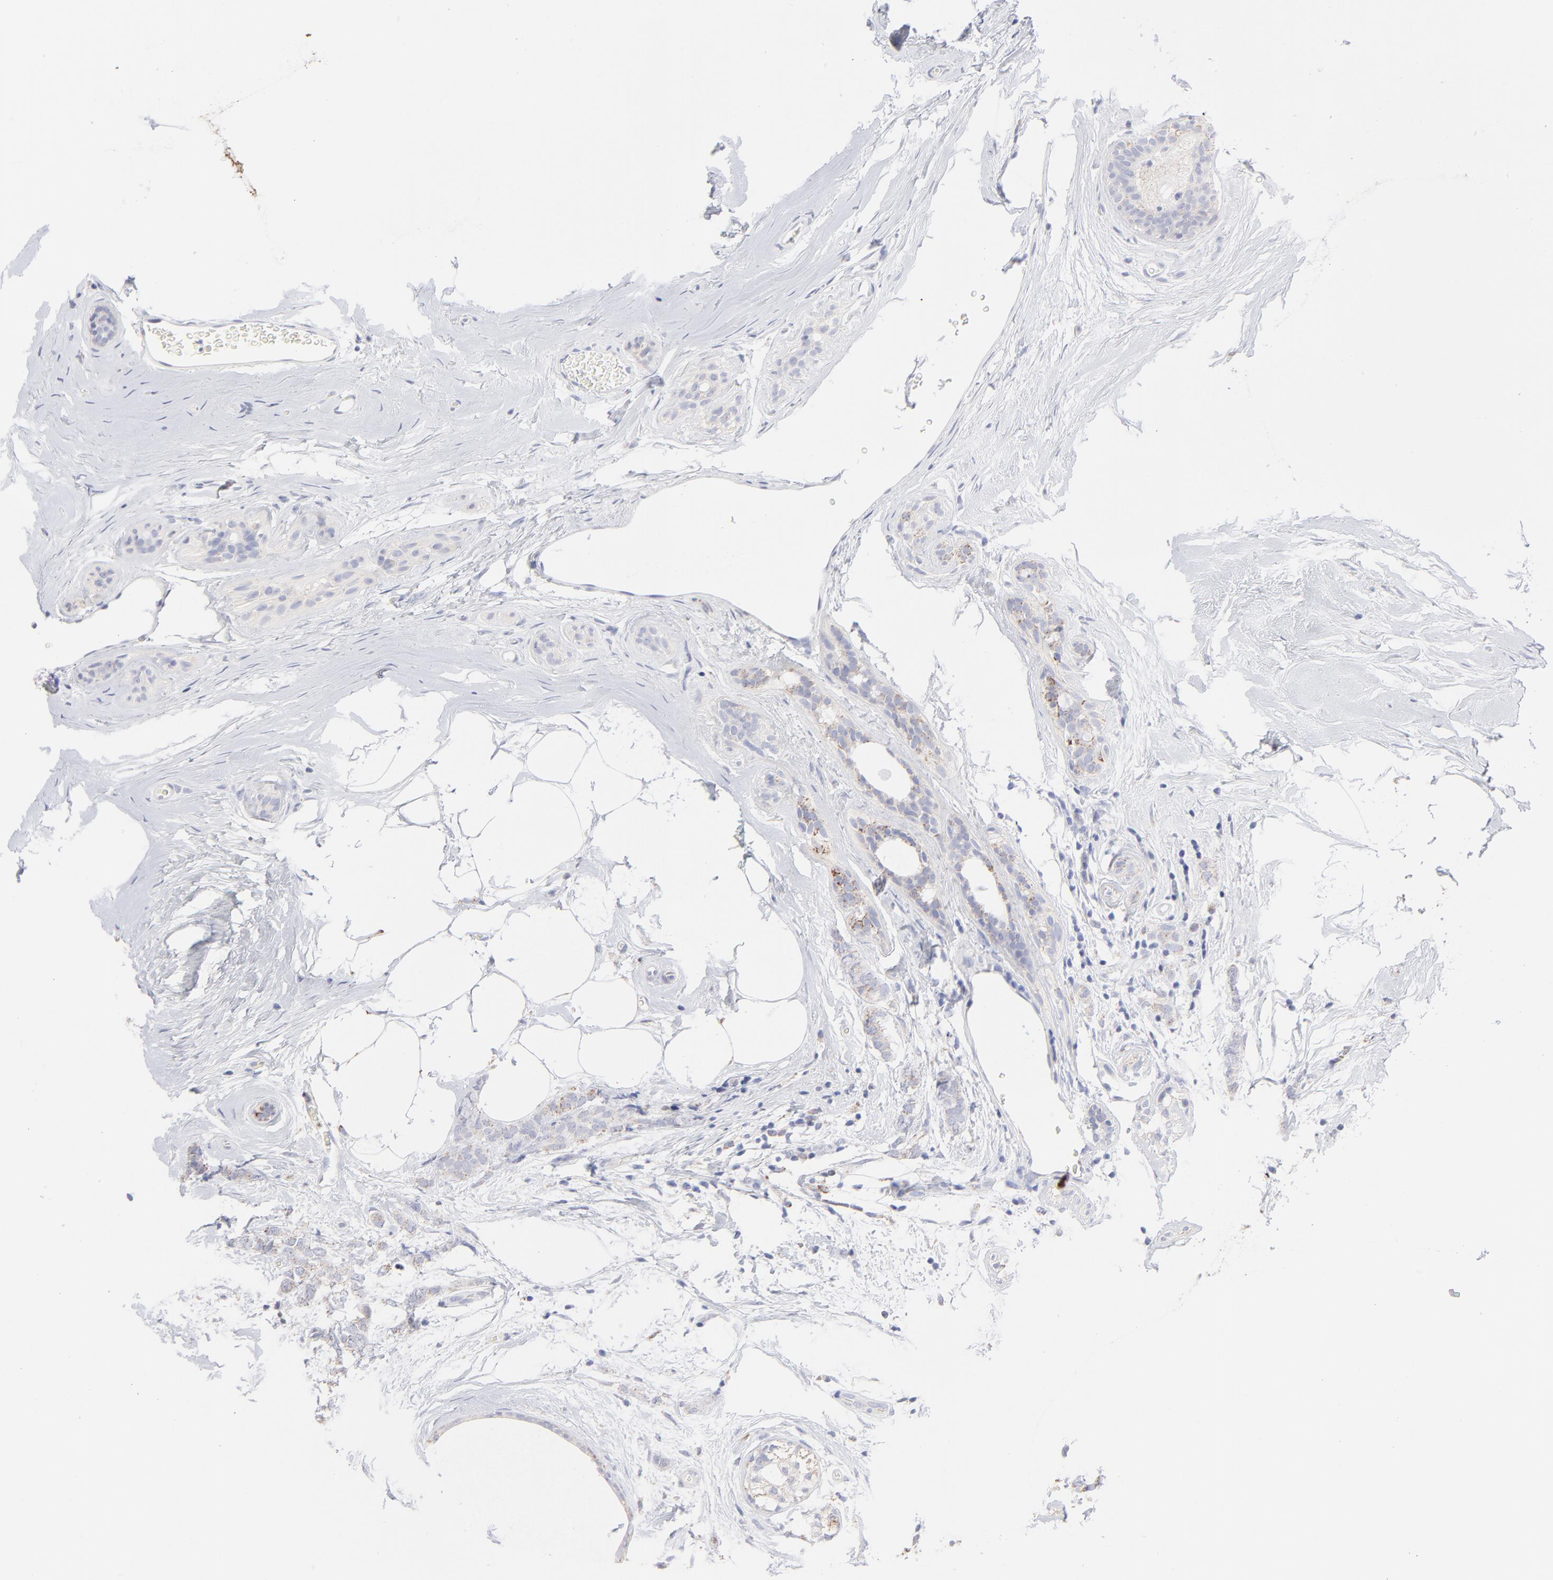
{"staining": {"intensity": "negative", "quantity": "none", "location": "none"}, "tissue": "breast cancer", "cell_type": "Tumor cells", "image_type": "cancer", "snomed": [{"axis": "morphology", "description": "Lobular carcinoma"}, {"axis": "topography", "description": "Breast"}], "caption": "This is a histopathology image of immunohistochemistry staining of breast cancer (lobular carcinoma), which shows no staining in tumor cells.", "gene": "TST", "patient": {"sex": "female", "age": 60}}